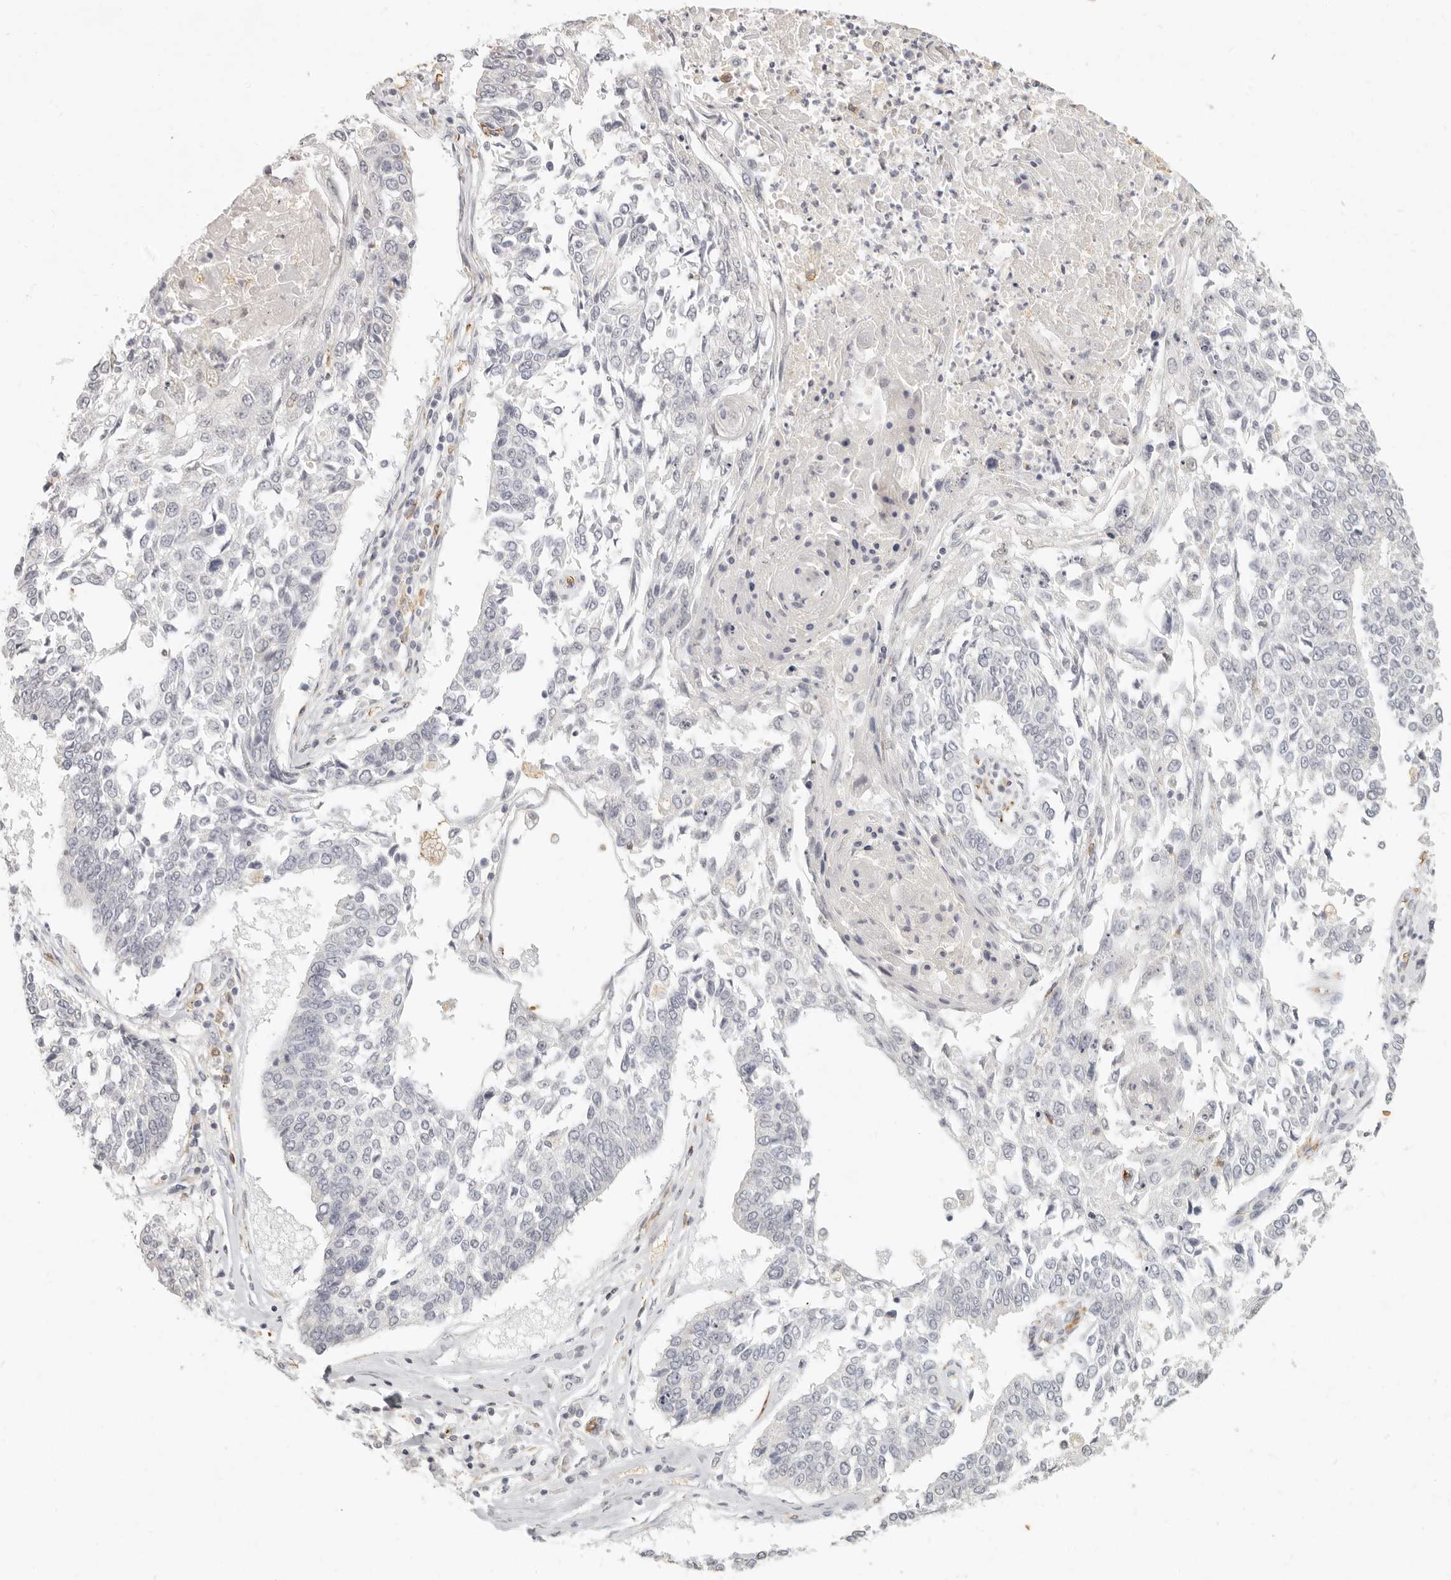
{"staining": {"intensity": "negative", "quantity": "none", "location": "none"}, "tissue": "lung cancer", "cell_type": "Tumor cells", "image_type": "cancer", "snomed": [{"axis": "morphology", "description": "Normal tissue, NOS"}, {"axis": "morphology", "description": "Squamous cell carcinoma, NOS"}, {"axis": "topography", "description": "Cartilage tissue"}, {"axis": "topography", "description": "Bronchus"}, {"axis": "topography", "description": "Lung"}, {"axis": "topography", "description": "Peripheral nerve tissue"}], "caption": "The image displays no staining of tumor cells in lung cancer.", "gene": "NIBAN1", "patient": {"sex": "female", "age": 49}}